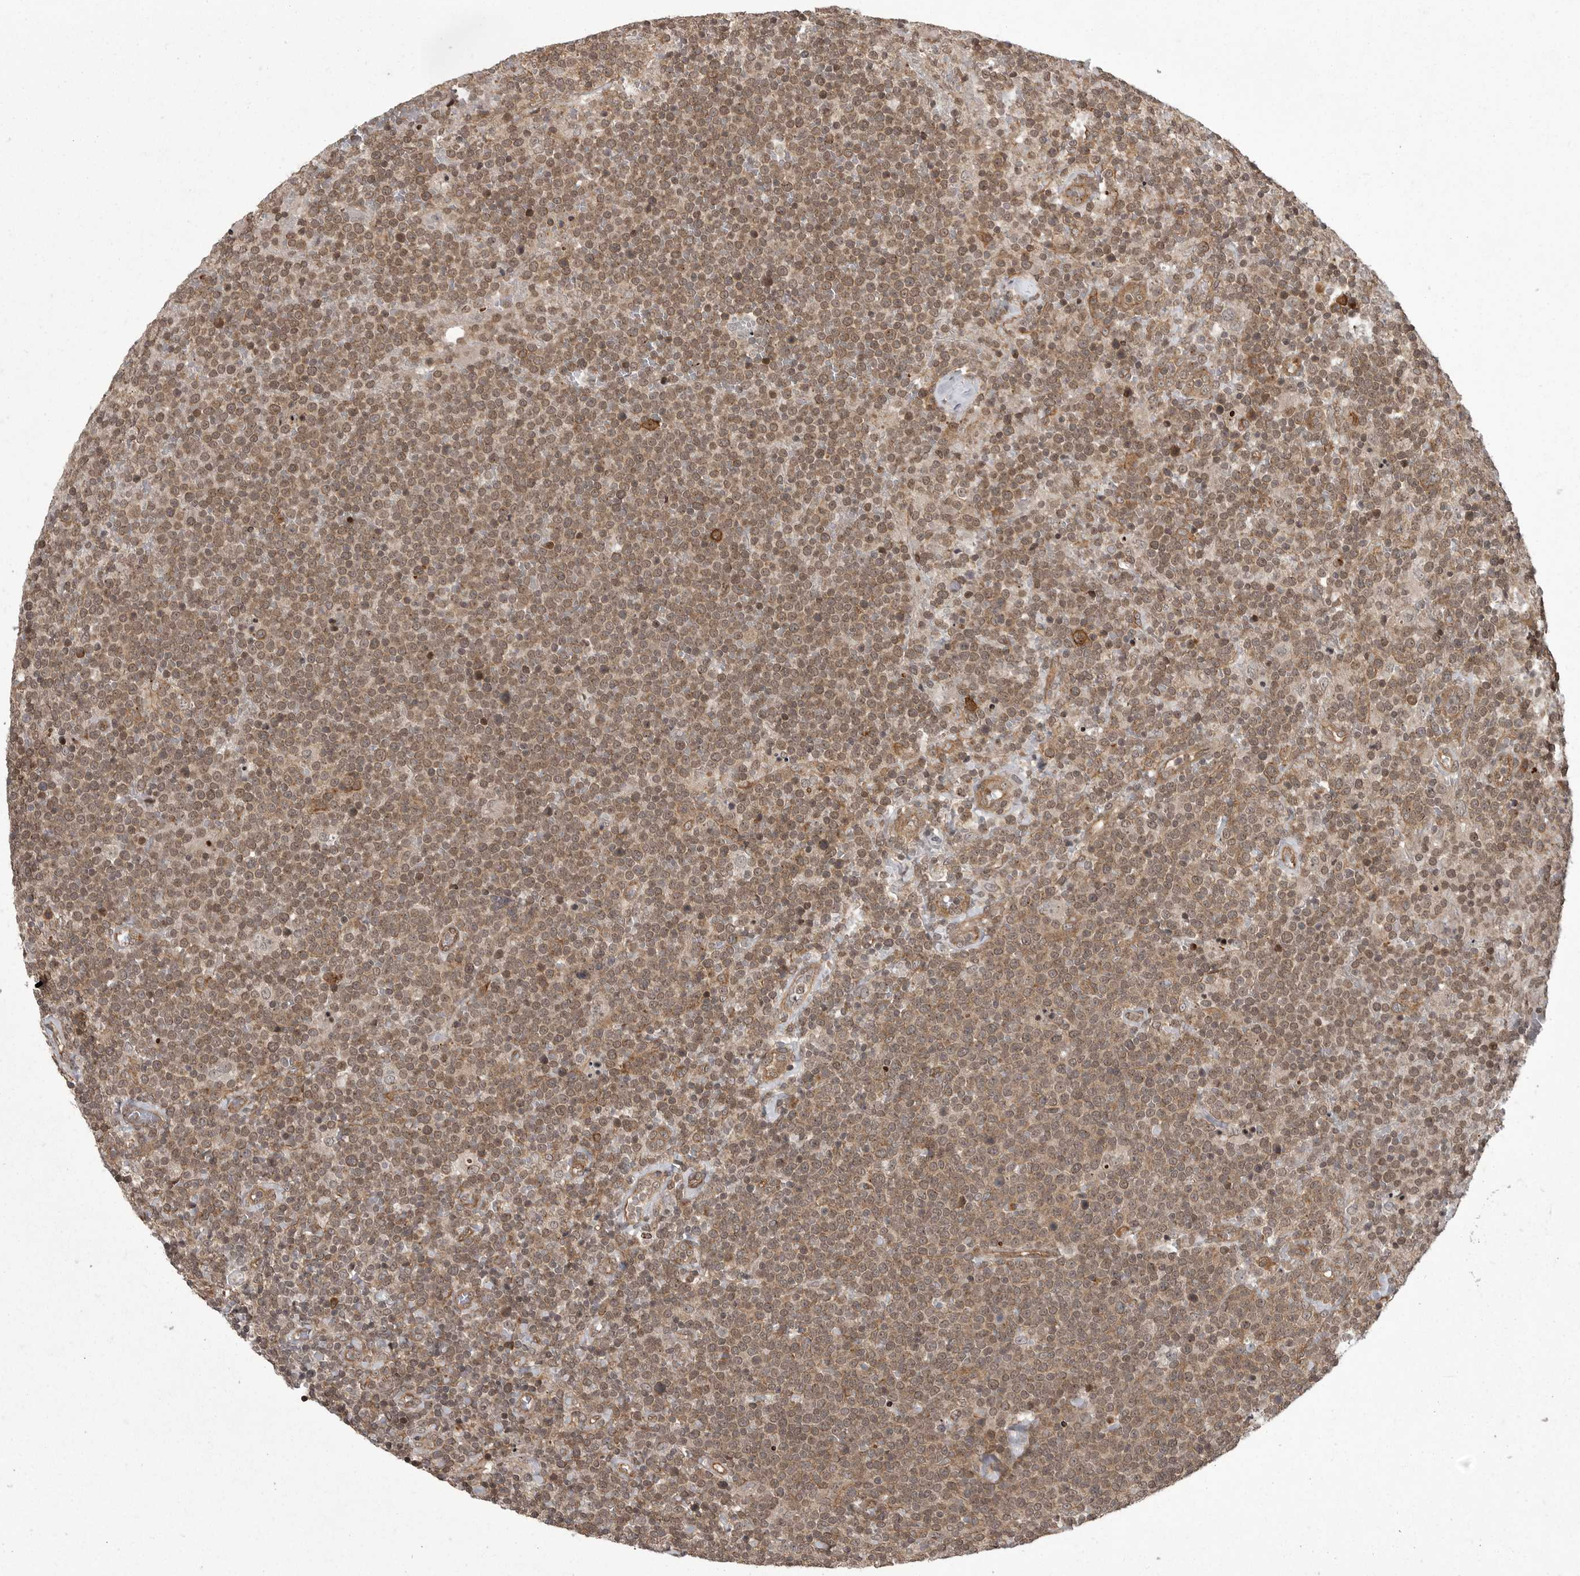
{"staining": {"intensity": "moderate", "quantity": ">75%", "location": "cytoplasmic/membranous"}, "tissue": "lymphoma", "cell_type": "Tumor cells", "image_type": "cancer", "snomed": [{"axis": "morphology", "description": "Malignant lymphoma, non-Hodgkin's type, High grade"}, {"axis": "topography", "description": "Lymph node"}], "caption": "High-grade malignant lymphoma, non-Hodgkin's type was stained to show a protein in brown. There is medium levels of moderate cytoplasmic/membranous expression in about >75% of tumor cells.", "gene": "DNAJC8", "patient": {"sex": "male", "age": 61}}